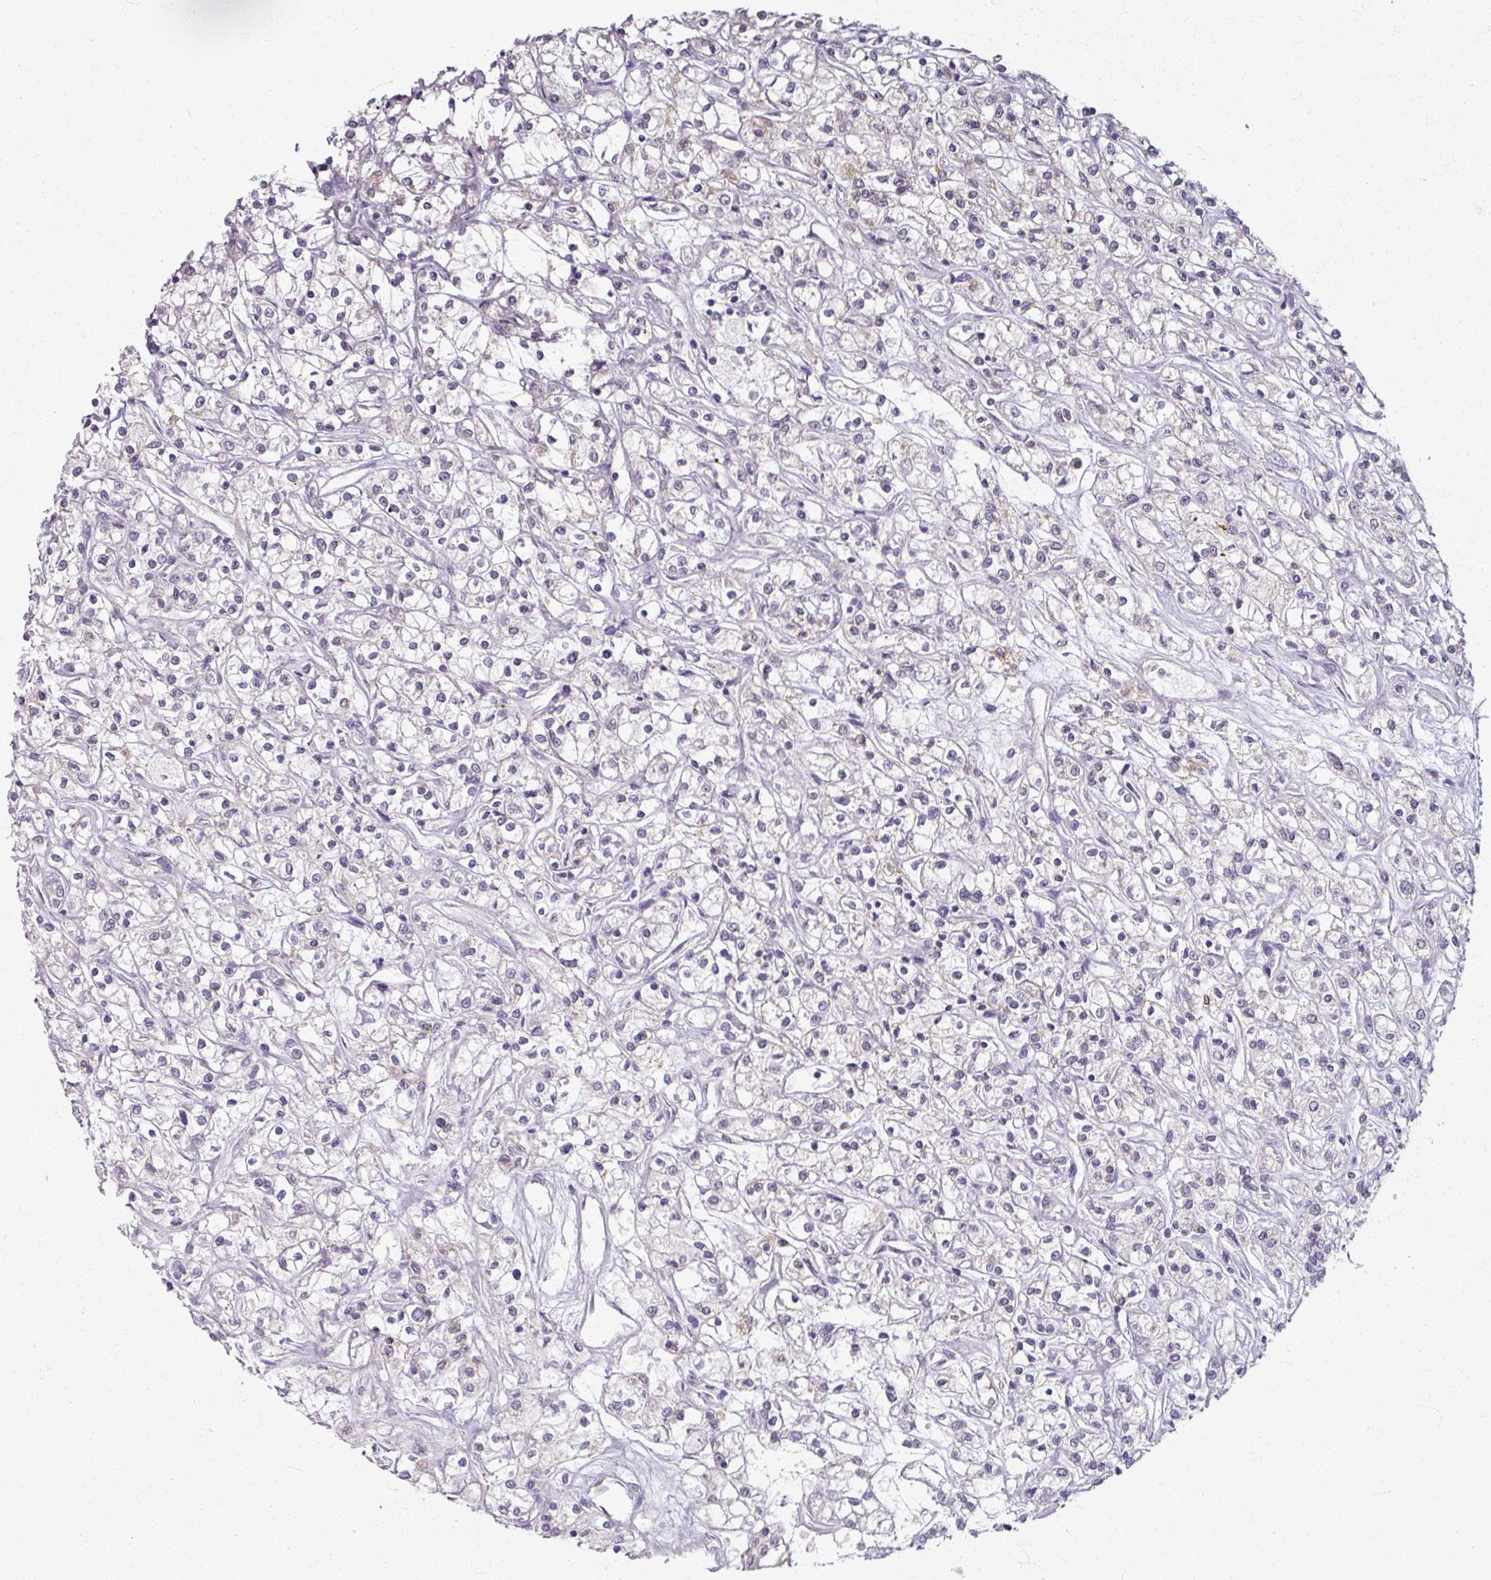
{"staining": {"intensity": "negative", "quantity": "none", "location": "none"}, "tissue": "renal cancer", "cell_type": "Tumor cells", "image_type": "cancer", "snomed": [{"axis": "morphology", "description": "Adenocarcinoma, NOS"}, {"axis": "topography", "description": "Kidney"}], "caption": "Protein analysis of renal adenocarcinoma shows no significant staining in tumor cells.", "gene": "SOX11", "patient": {"sex": "female", "age": 59}}